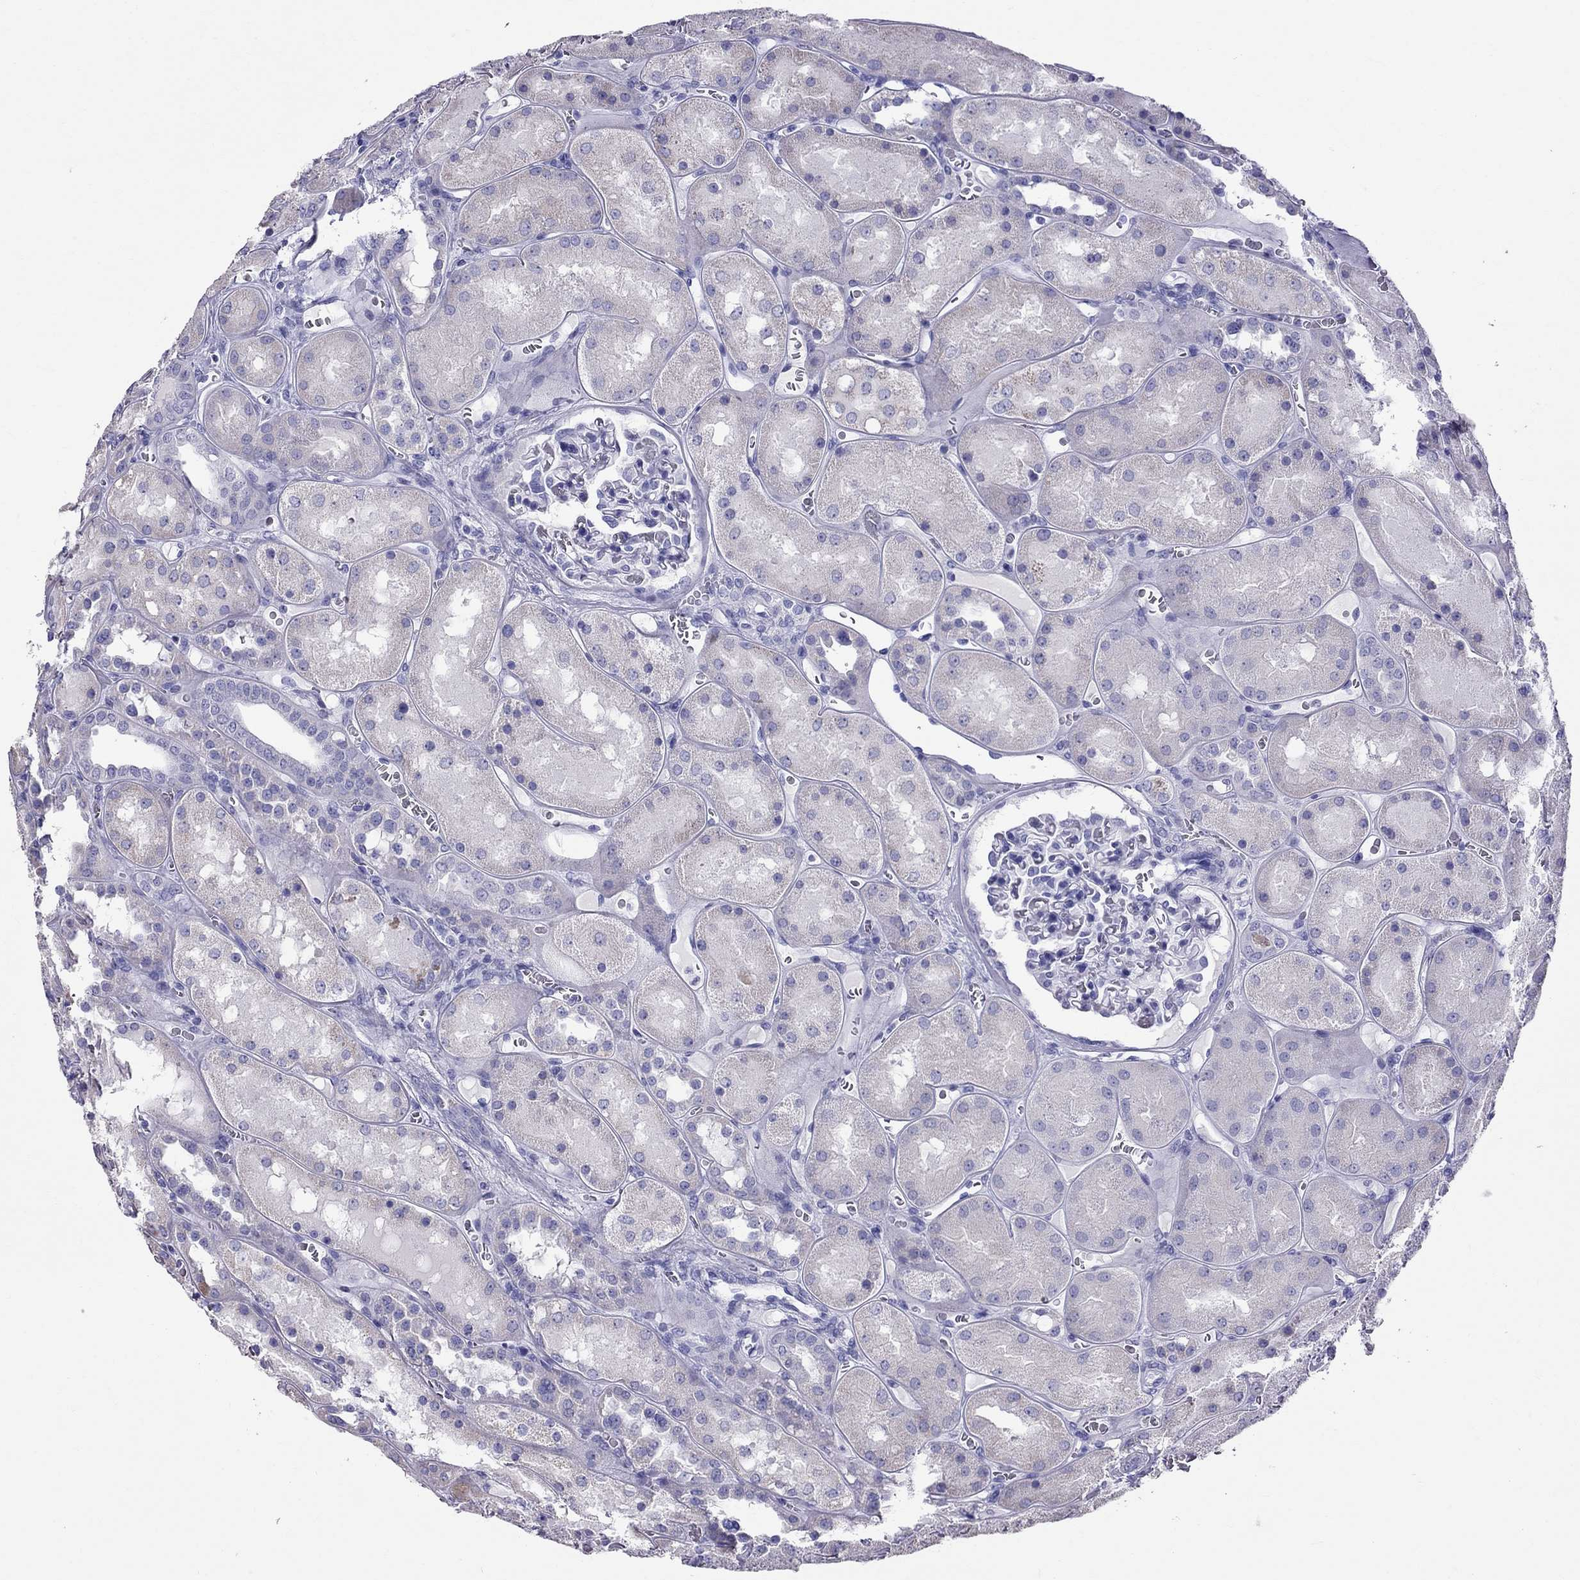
{"staining": {"intensity": "negative", "quantity": "none", "location": "none"}, "tissue": "kidney", "cell_type": "Cells in glomeruli", "image_type": "normal", "snomed": [{"axis": "morphology", "description": "Normal tissue, NOS"}, {"axis": "topography", "description": "Kidney"}], "caption": "Immunohistochemistry histopathology image of normal human kidney stained for a protein (brown), which demonstrates no expression in cells in glomeruli.", "gene": "TTLL13", "patient": {"sex": "male", "age": 73}}